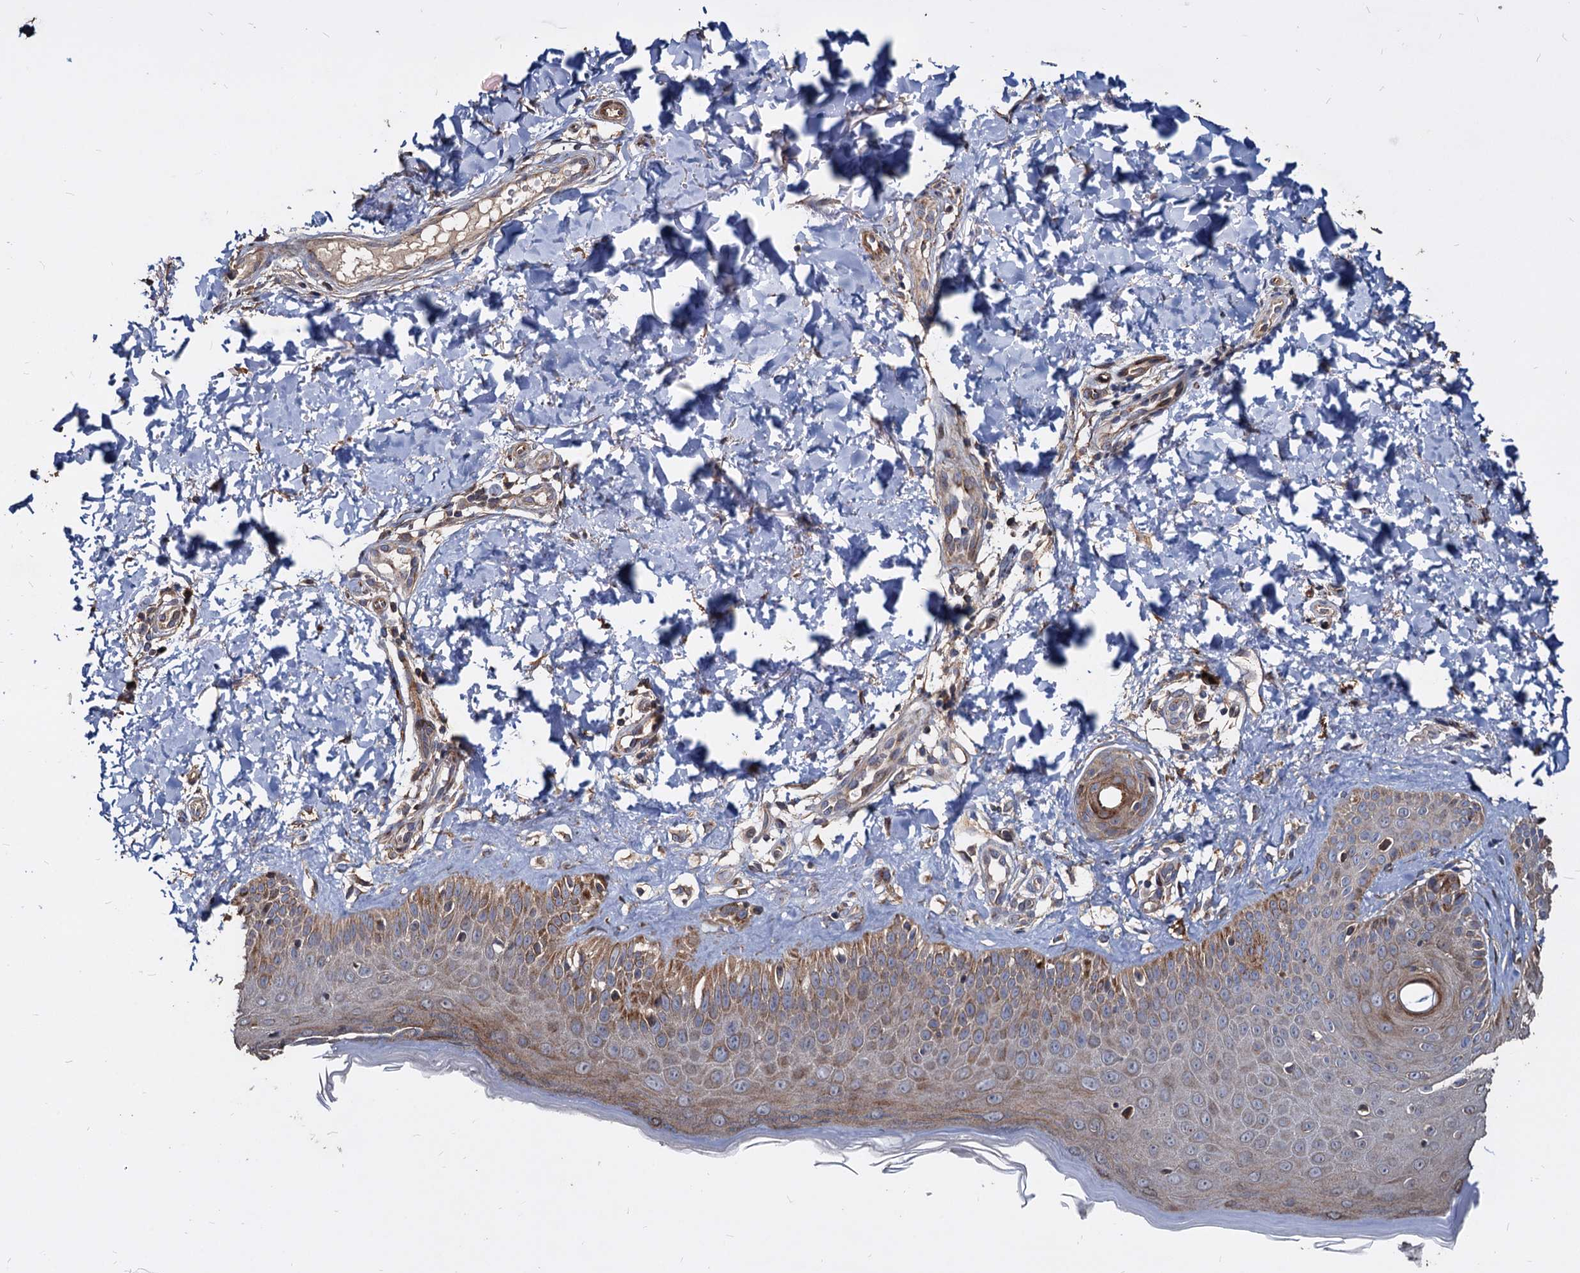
{"staining": {"intensity": "moderate", "quantity": ">75%", "location": "cytoplasmic/membranous"}, "tissue": "skin", "cell_type": "Fibroblasts", "image_type": "normal", "snomed": [{"axis": "morphology", "description": "Normal tissue, NOS"}, {"axis": "topography", "description": "Skin"}], "caption": "Skin stained for a protein (brown) exhibits moderate cytoplasmic/membranous positive positivity in approximately >75% of fibroblasts.", "gene": "DEPDC4", "patient": {"sex": "male", "age": 52}}